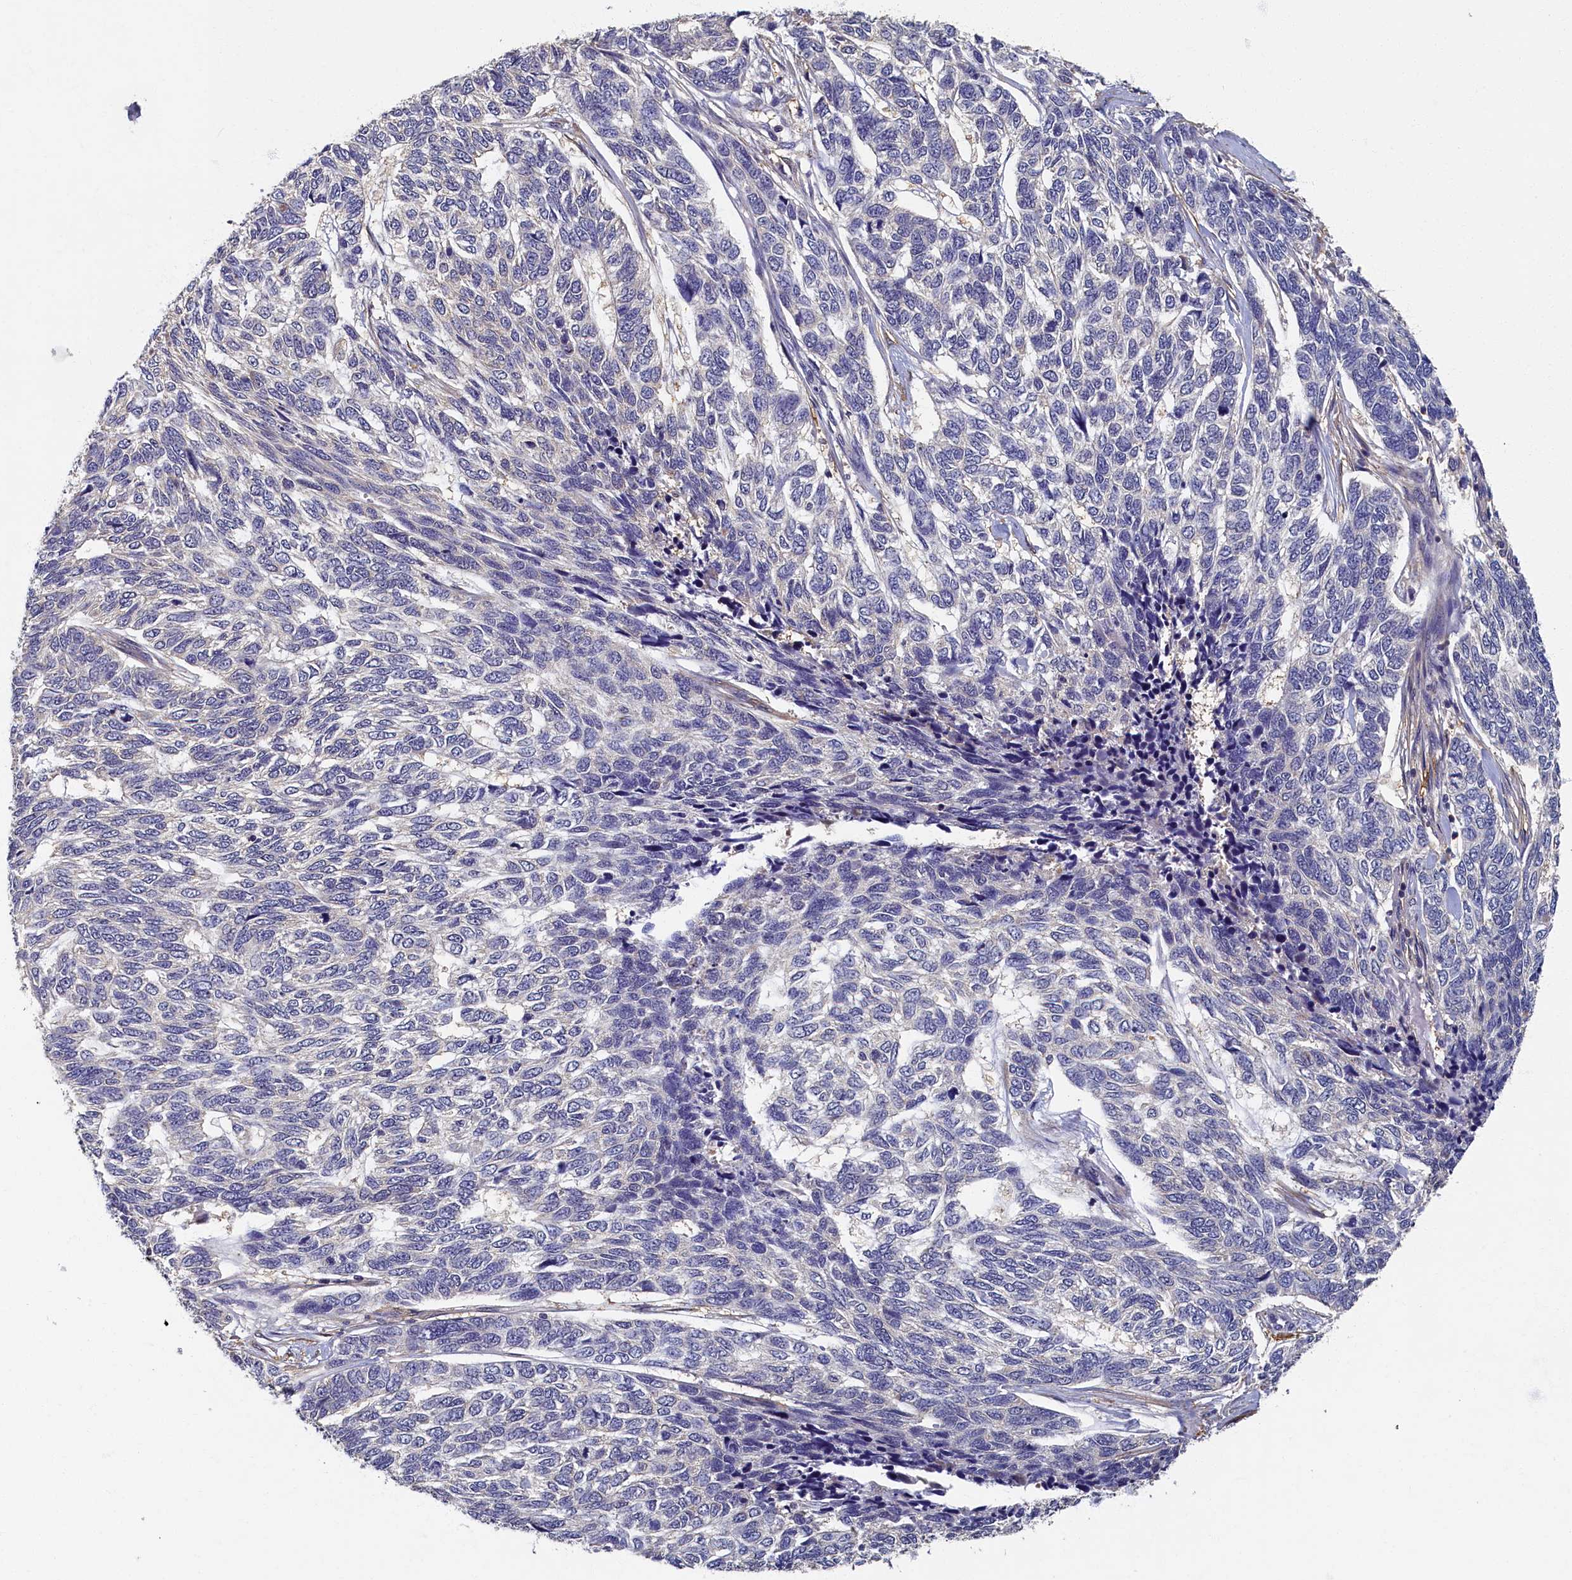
{"staining": {"intensity": "negative", "quantity": "none", "location": "none"}, "tissue": "skin cancer", "cell_type": "Tumor cells", "image_type": "cancer", "snomed": [{"axis": "morphology", "description": "Basal cell carcinoma"}, {"axis": "topography", "description": "Skin"}], "caption": "IHC photomicrograph of human skin cancer (basal cell carcinoma) stained for a protein (brown), which reveals no positivity in tumor cells.", "gene": "TBCB", "patient": {"sex": "female", "age": 65}}